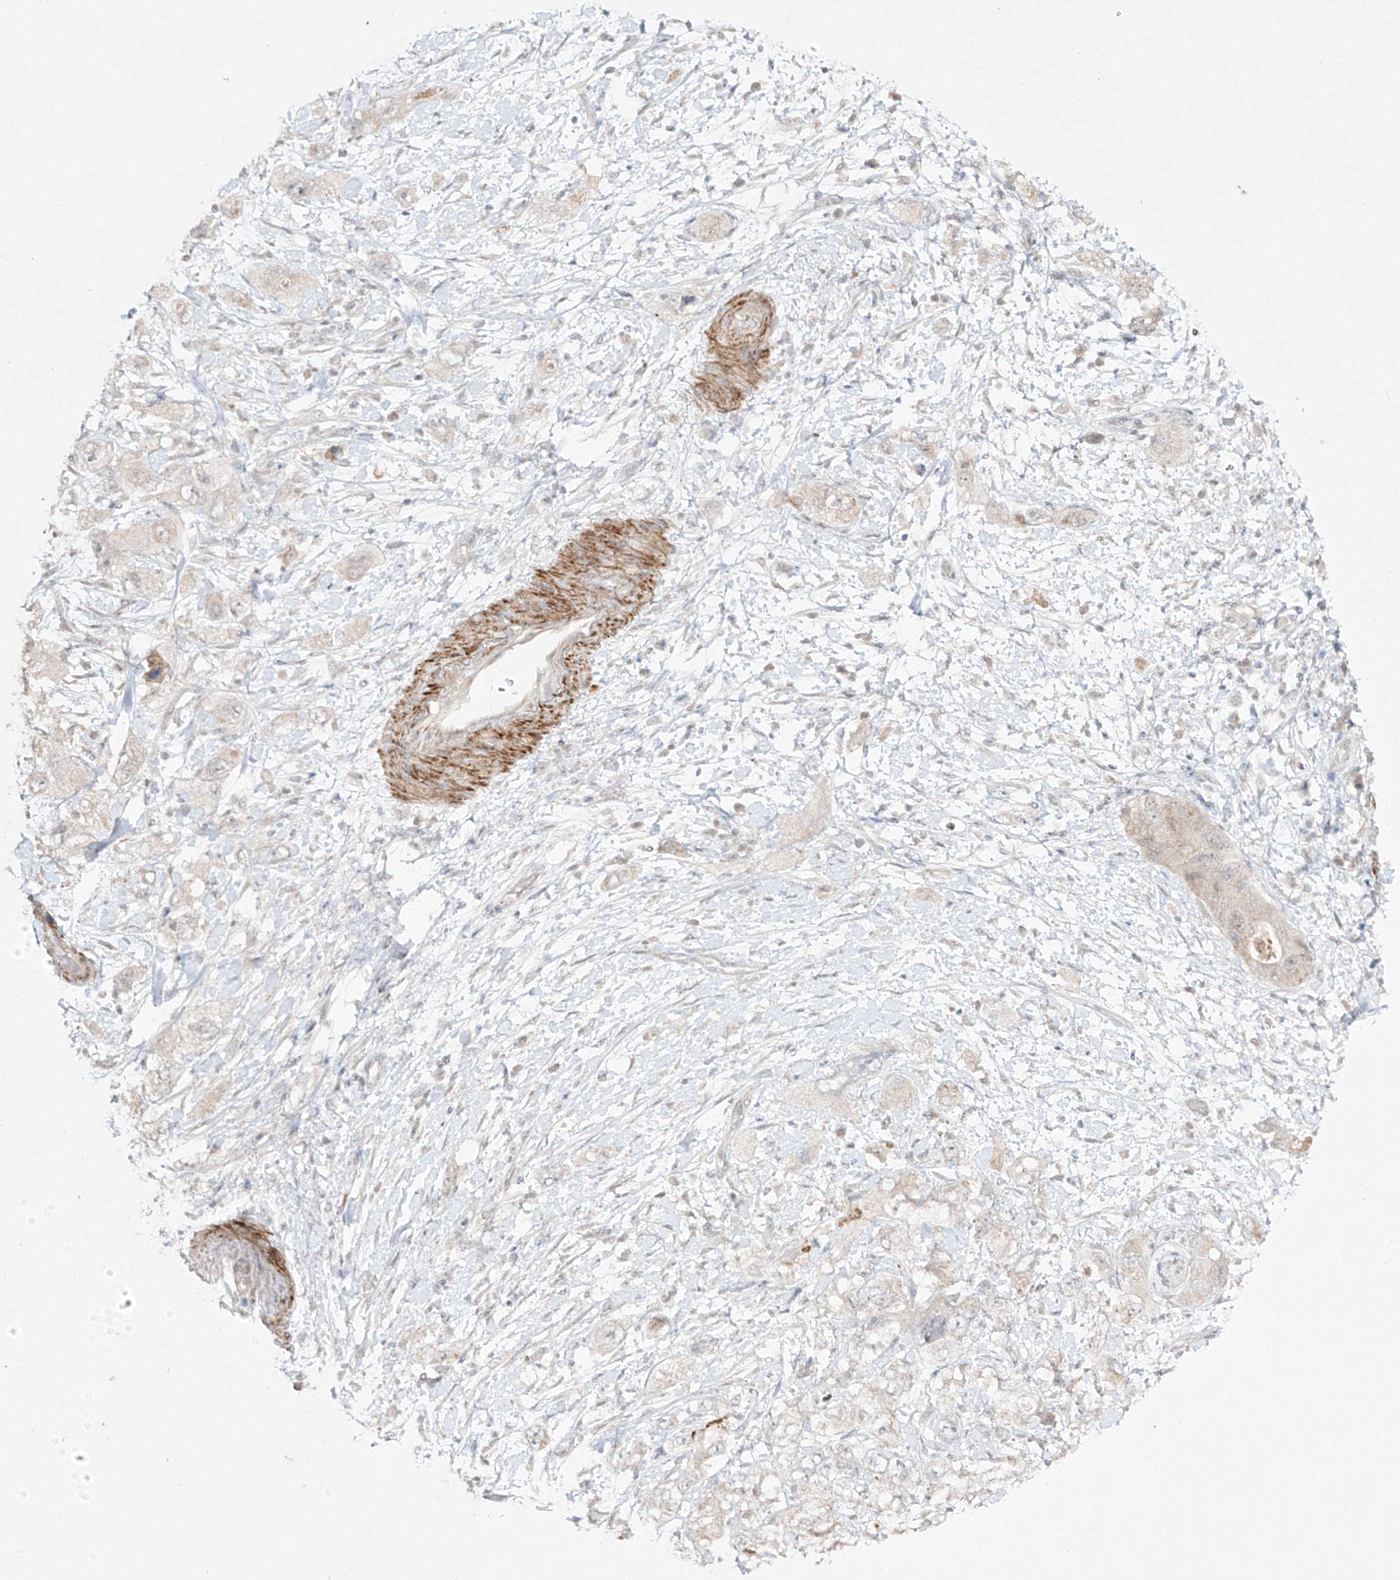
{"staining": {"intensity": "negative", "quantity": "none", "location": "none"}, "tissue": "pancreatic cancer", "cell_type": "Tumor cells", "image_type": "cancer", "snomed": [{"axis": "morphology", "description": "Adenocarcinoma, NOS"}, {"axis": "topography", "description": "Pancreas"}], "caption": "Pancreatic cancer was stained to show a protein in brown. There is no significant staining in tumor cells.", "gene": "KDM1B", "patient": {"sex": "female", "age": 73}}